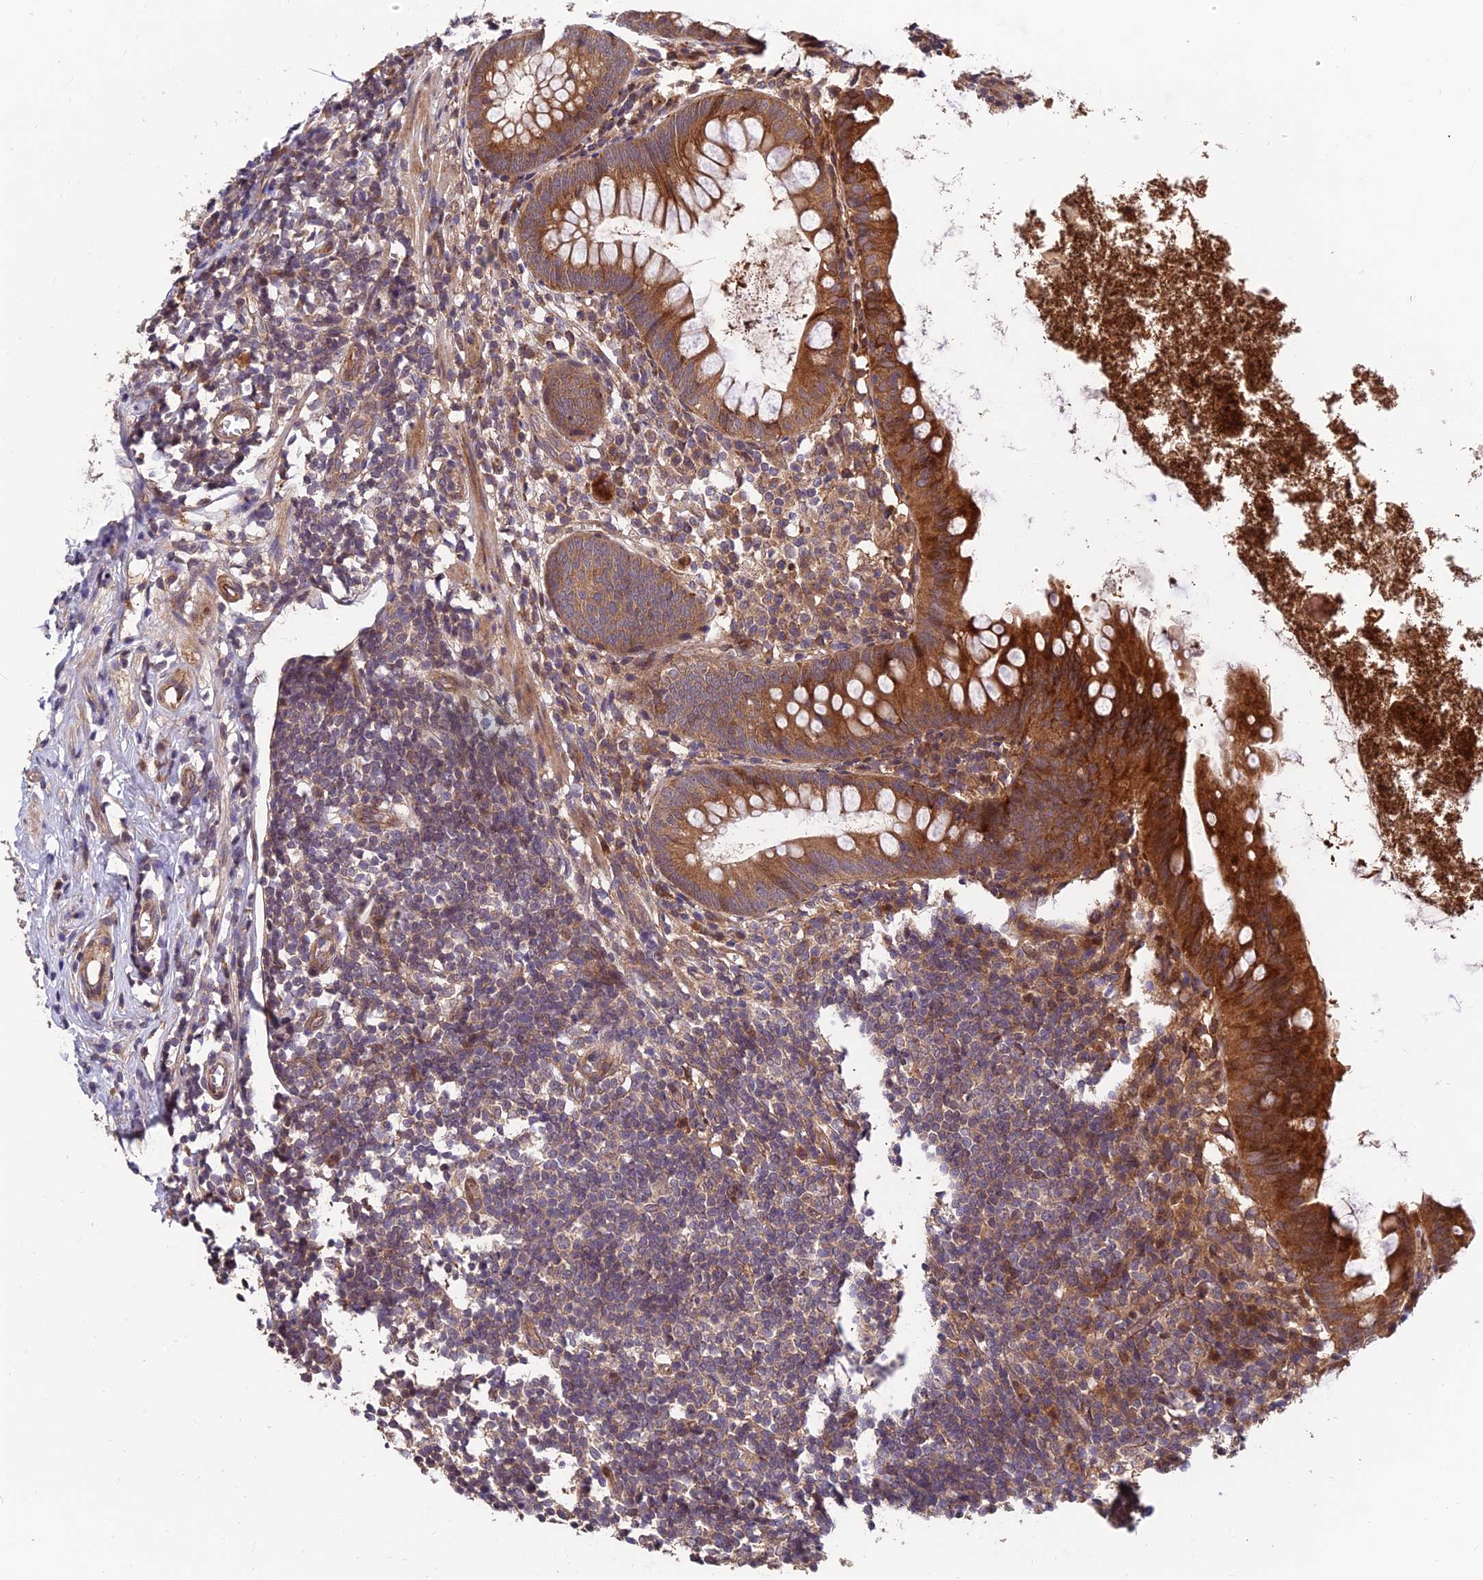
{"staining": {"intensity": "moderate", "quantity": ">75%", "location": "cytoplasmic/membranous"}, "tissue": "appendix", "cell_type": "Glandular cells", "image_type": "normal", "snomed": [{"axis": "morphology", "description": "Normal tissue, NOS"}, {"axis": "topography", "description": "Appendix"}], "caption": "A high-resolution photomicrograph shows IHC staining of unremarkable appendix, which reveals moderate cytoplasmic/membranous positivity in about >75% of glandular cells. The staining is performed using DAB brown chromogen to label protein expression. The nuclei are counter-stained blue using hematoxylin.", "gene": "MKKS", "patient": {"sex": "female", "age": 51}}